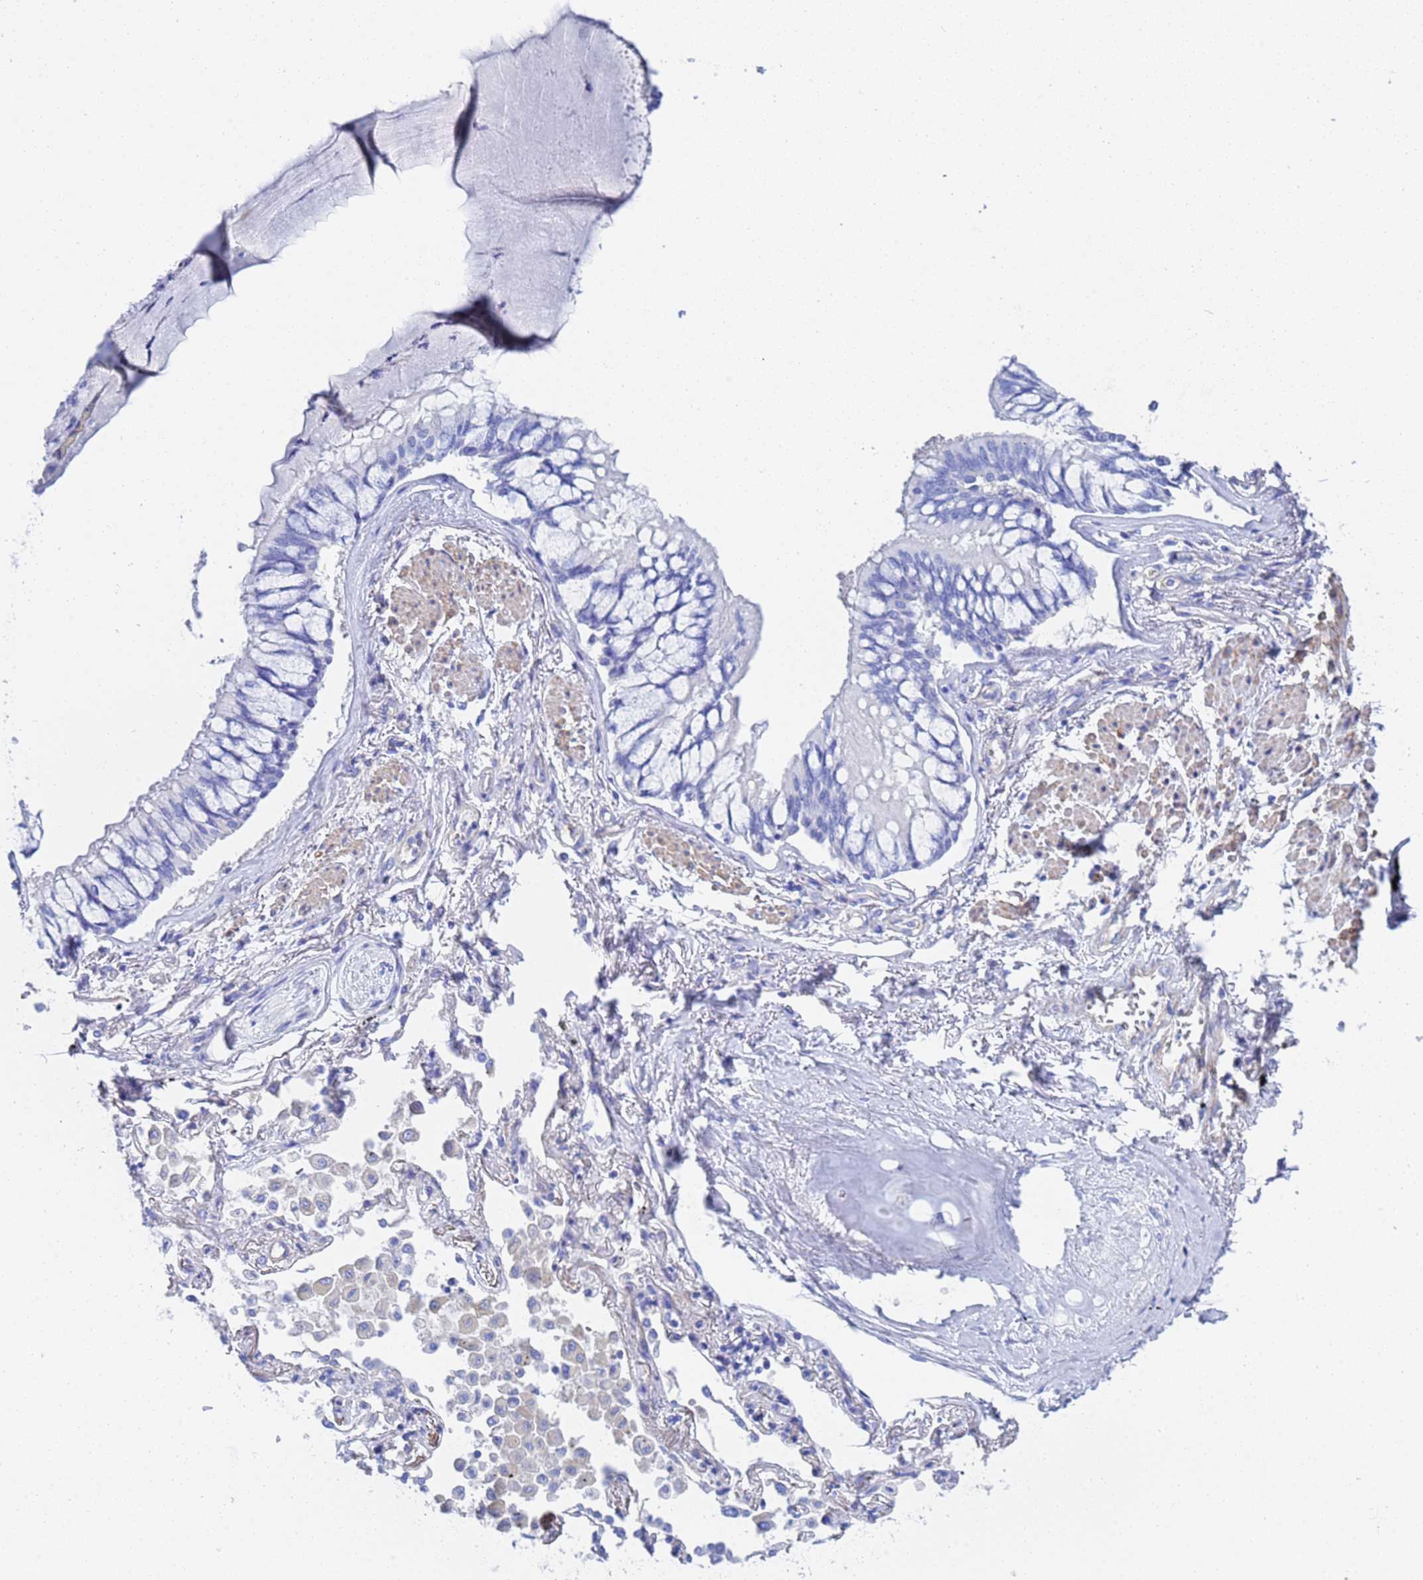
{"staining": {"intensity": "negative", "quantity": "none", "location": "none"}, "tissue": "lung cancer", "cell_type": "Tumor cells", "image_type": "cancer", "snomed": [{"axis": "morphology", "description": "Adenocarcinoma, NOS"}, {"axis": "topography", "description": "Lung"}], "caption": "Immunohistochemical staining of human lung cancer (adenocarcinoma) shows no significant staining in tumor cells. (Brightfield microscopy of DAB IHC at high magnification).", "gene": "CST4", "patient": {"sex": "male", "age": 67}}